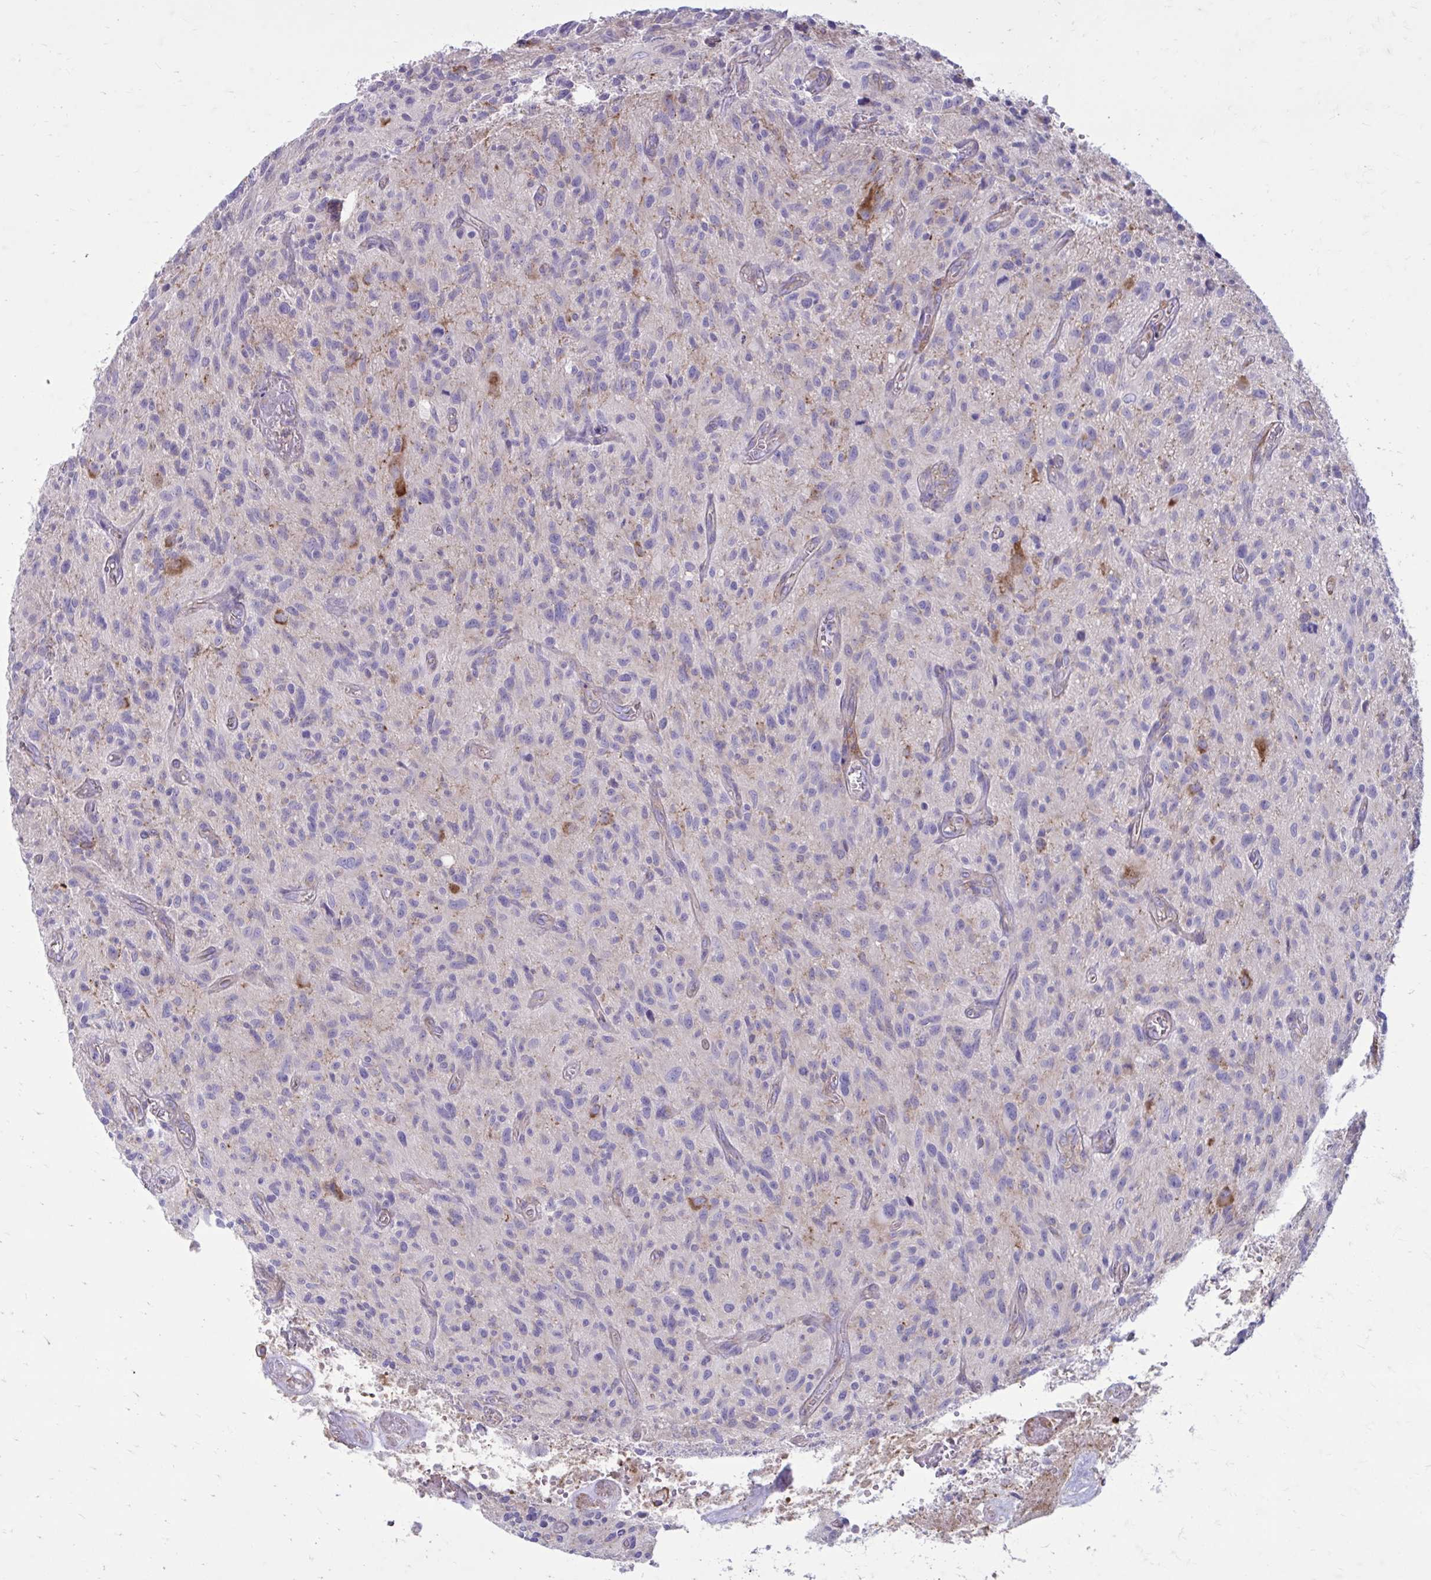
{"staining": {"intensity": "negative", "quantity": "none", "location": "none"}, "tissue": "glioma", "cell_type": "Tumor cells", "image_type": "cancer", "snomed": [{"axis": "morphology", "description": "Glioma, malignant, High grade"}, {"axis": "topography", "description": "Brain"}], "caption": "Protein analysis of malignant glioma (high-grade) shows no significant staining in tumor cells. (Stains: DAB (3,3'-diaminobenzidine) immunohistochemistry (IHC) with hematoxylin counter stain, Microscopy: brightfield microscopy at high magnification).", "gene": "CLTA", "patient": {"sex": "male", "age": 75}}